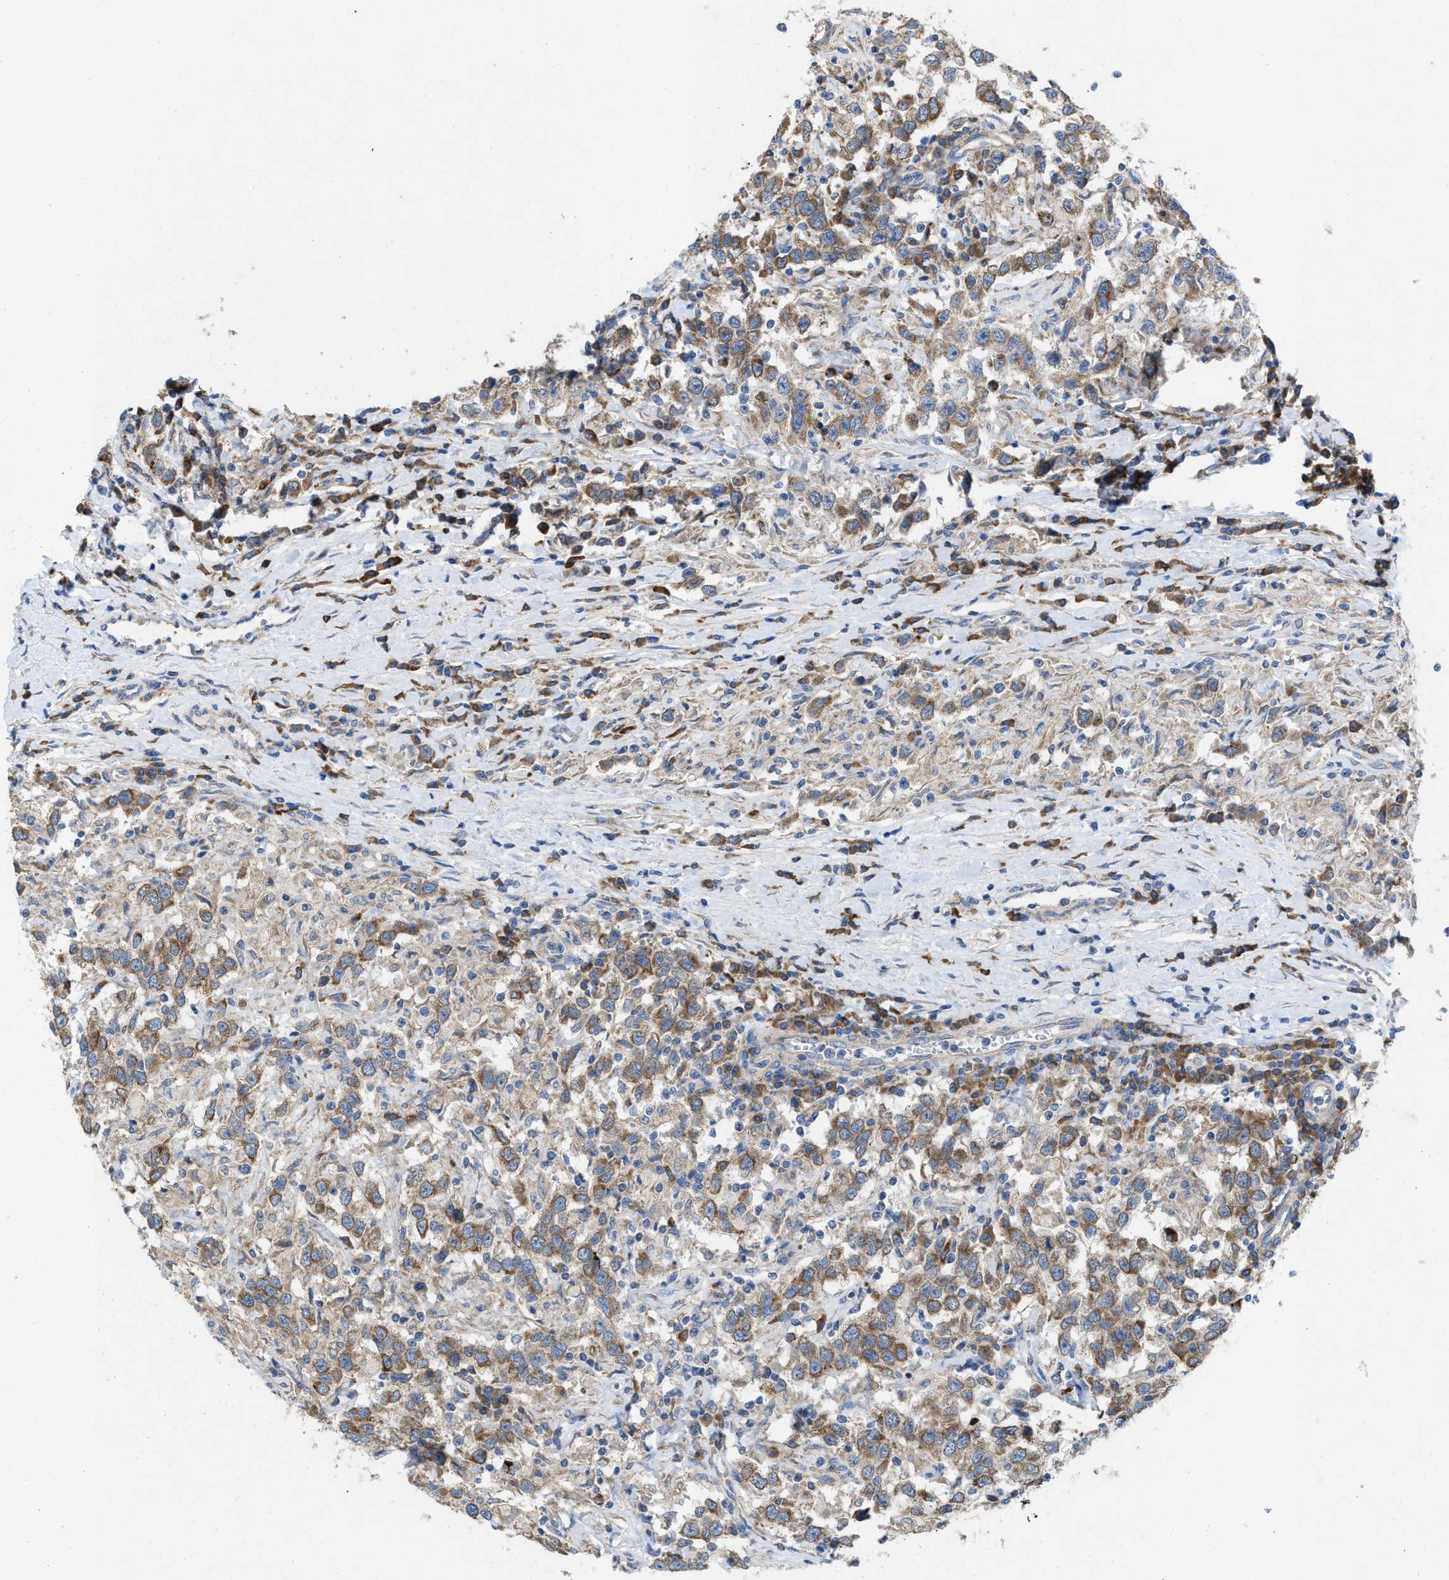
{"staining": {"intensity": "moderate", "quantity": ">75%", "location": "cytoplasmic/membranous"}, "tissue": "testis cancer", "cell_type": "Tumor cells", "image_type": "cancer", "snomed": [{"axis": "morphology", "description": "Seminoma, NOS"}, {"axis": "topography", "description": "Testis"}], "caption": "Testis cancer stained for a protein shows moderate cytoplasmic/membranous positivity in tumor cells.", "gene": "DYNC2I1", "patient": {"sex": "male", "age": 41}}